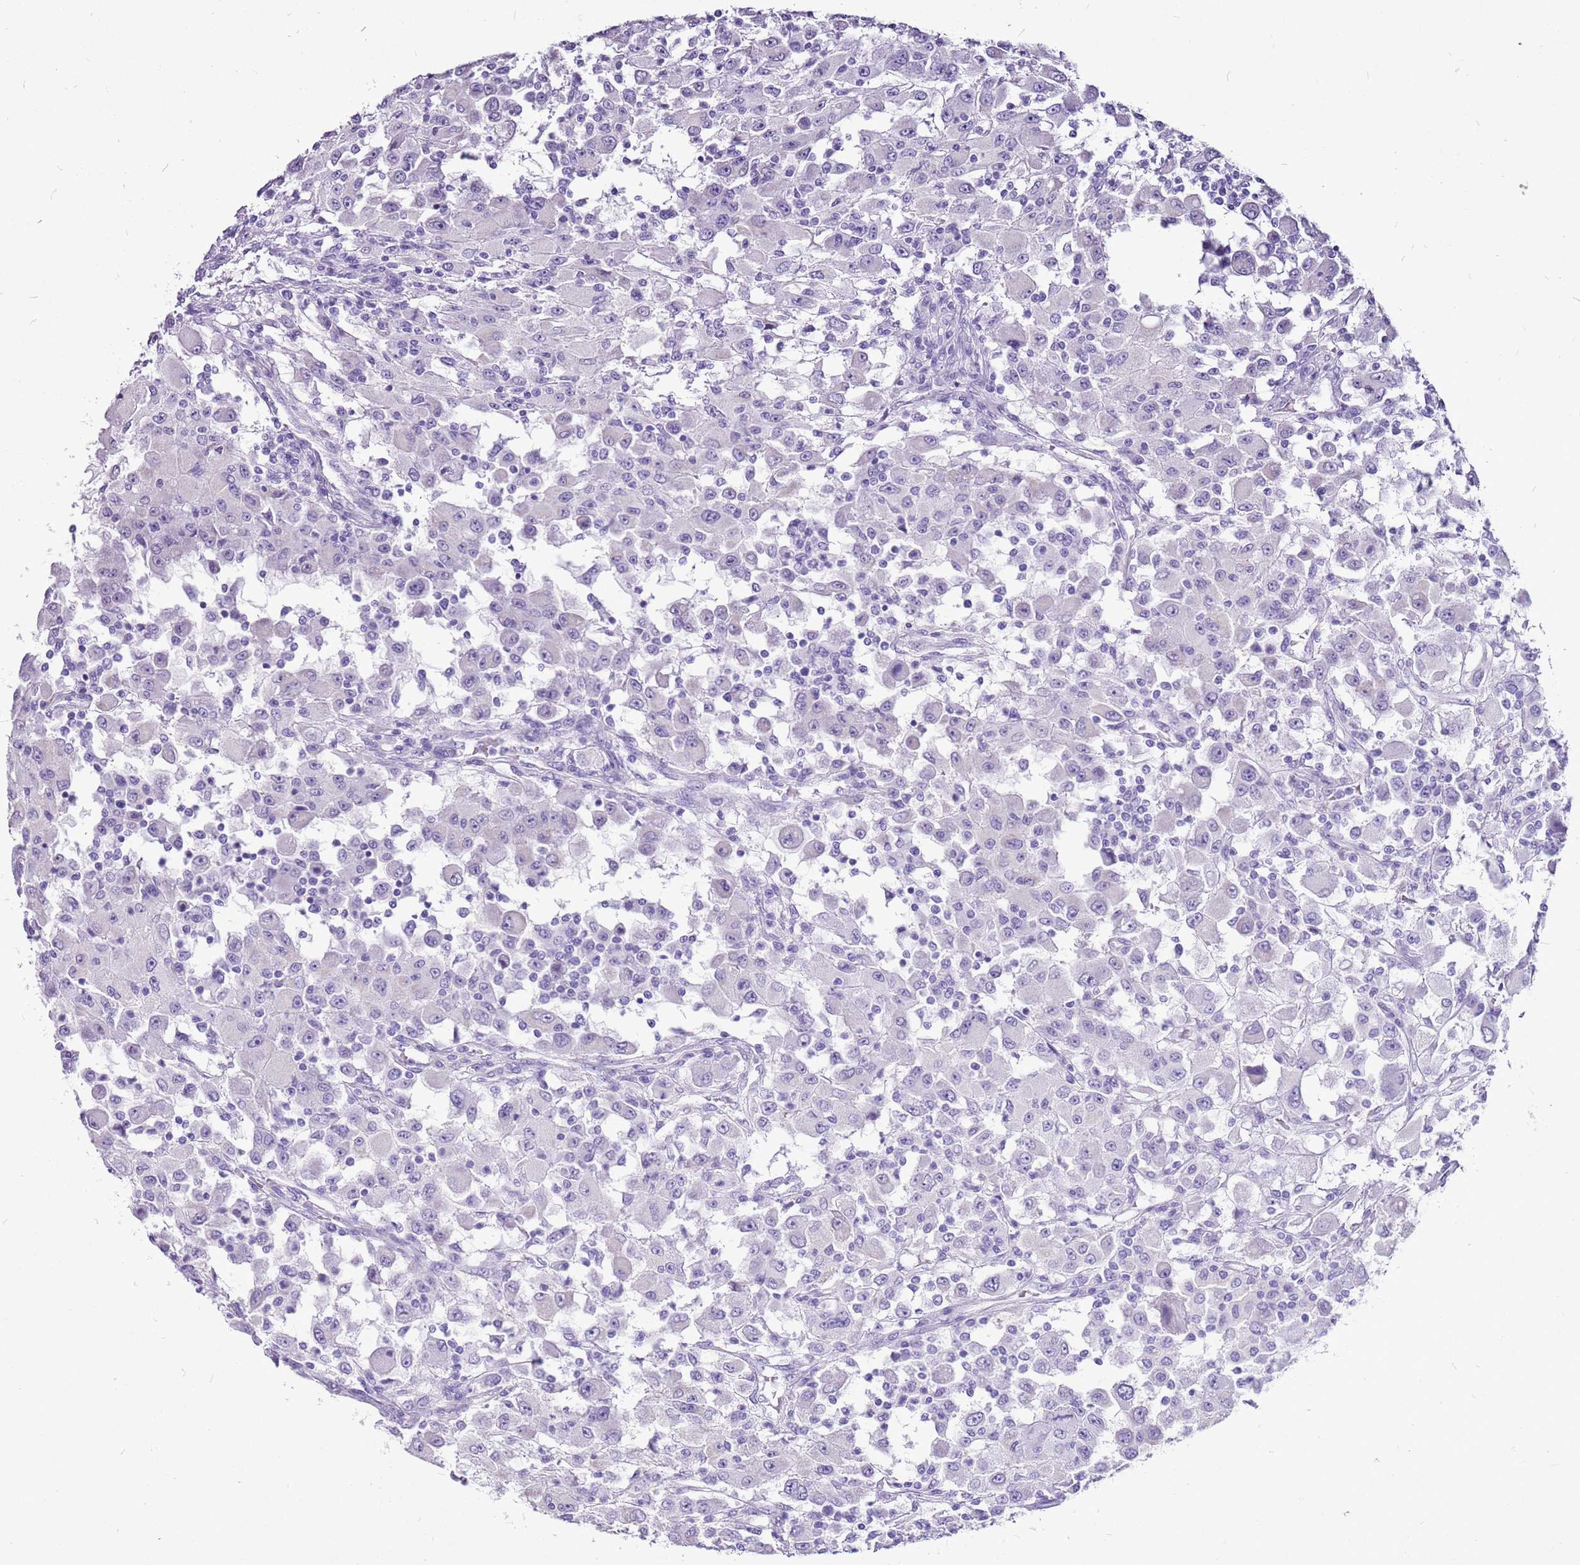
{"staining": {"intensity": "negative", "quantity": "none", "location": "none"}, "tissue": "renal cancer", "cell_type": "Tumor cells", "image_type": "cancer", "snomed": [{"axis": "morphology", "description": "Adenocarcinoma, NOS"}, {"axis": "topography", "description": "Kidney"}], "caption": "A histopathology image of adenocarcinoma (renal) stained for a protein reveals no brown staining in tumor cells.", "gene": "ACSS3", "patient": {"sex": "female", "age": 67}}